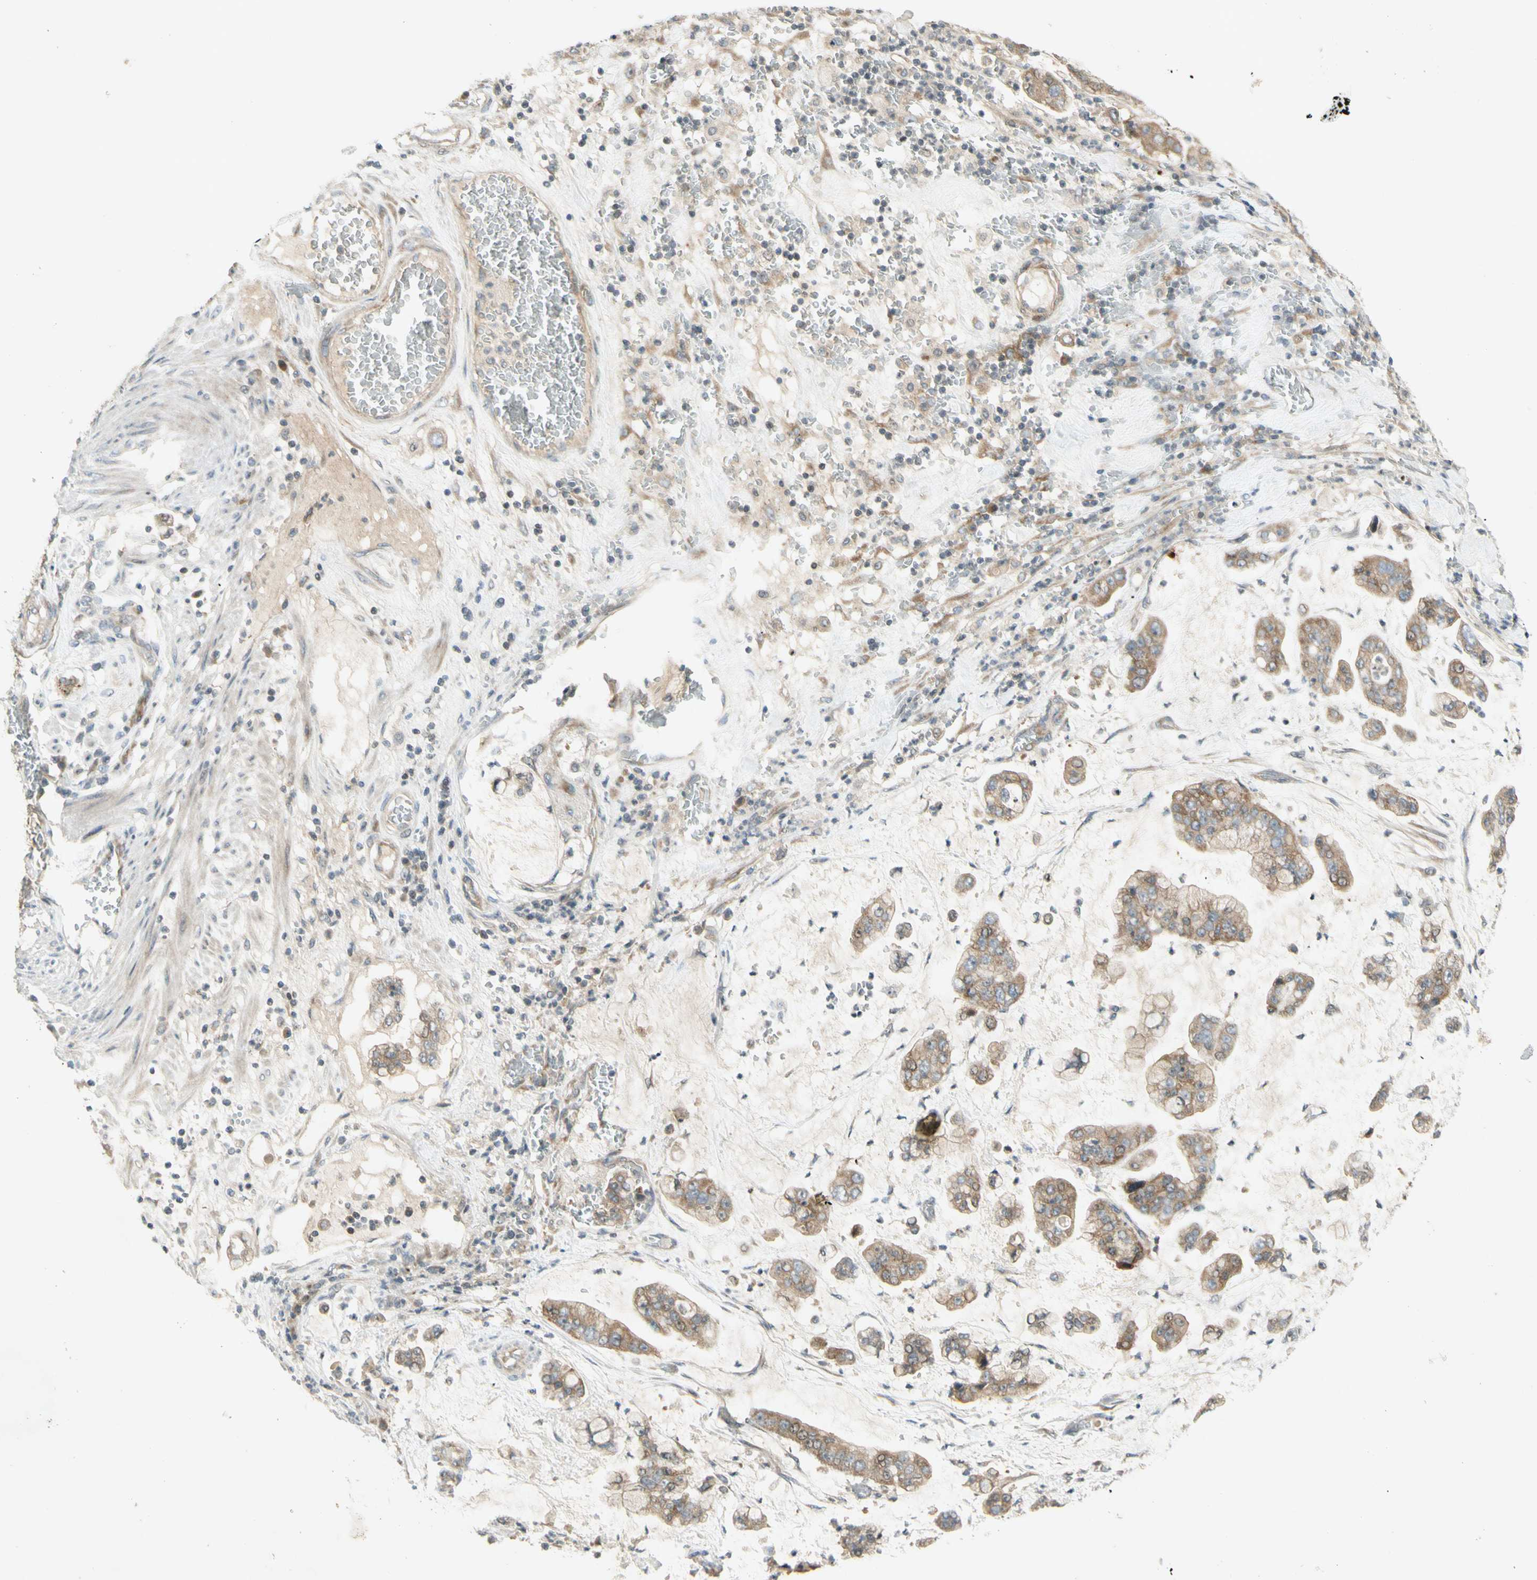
{"staining": {"intensity": "moderate", "quantity": "25%-75%", "location": "cytoplasmic/membranous"}, "tissue": "stomach cancer", "cell_type": "Tumor cells", "image_type": "cancer", "snomed": [{"axis": "morphology", "description": "Normal tissue, NOS"}, {"axis": "morphology", "description": "Adenocarcinoma, NOS"}, {"axis": "topography", "description": "Stomach, upper"}, {"axis": "topography", "description": "Stomach"}], "caption": "Approximately 25%-75% of tumor cells in stomach cancer (adenocarcinoma) show moderate cytoplasmic/membranous protein staining as visualized by brown immunohistochemical staining.", "gene": "ETF1", "patient": {"sex": "male", "age": 76}}